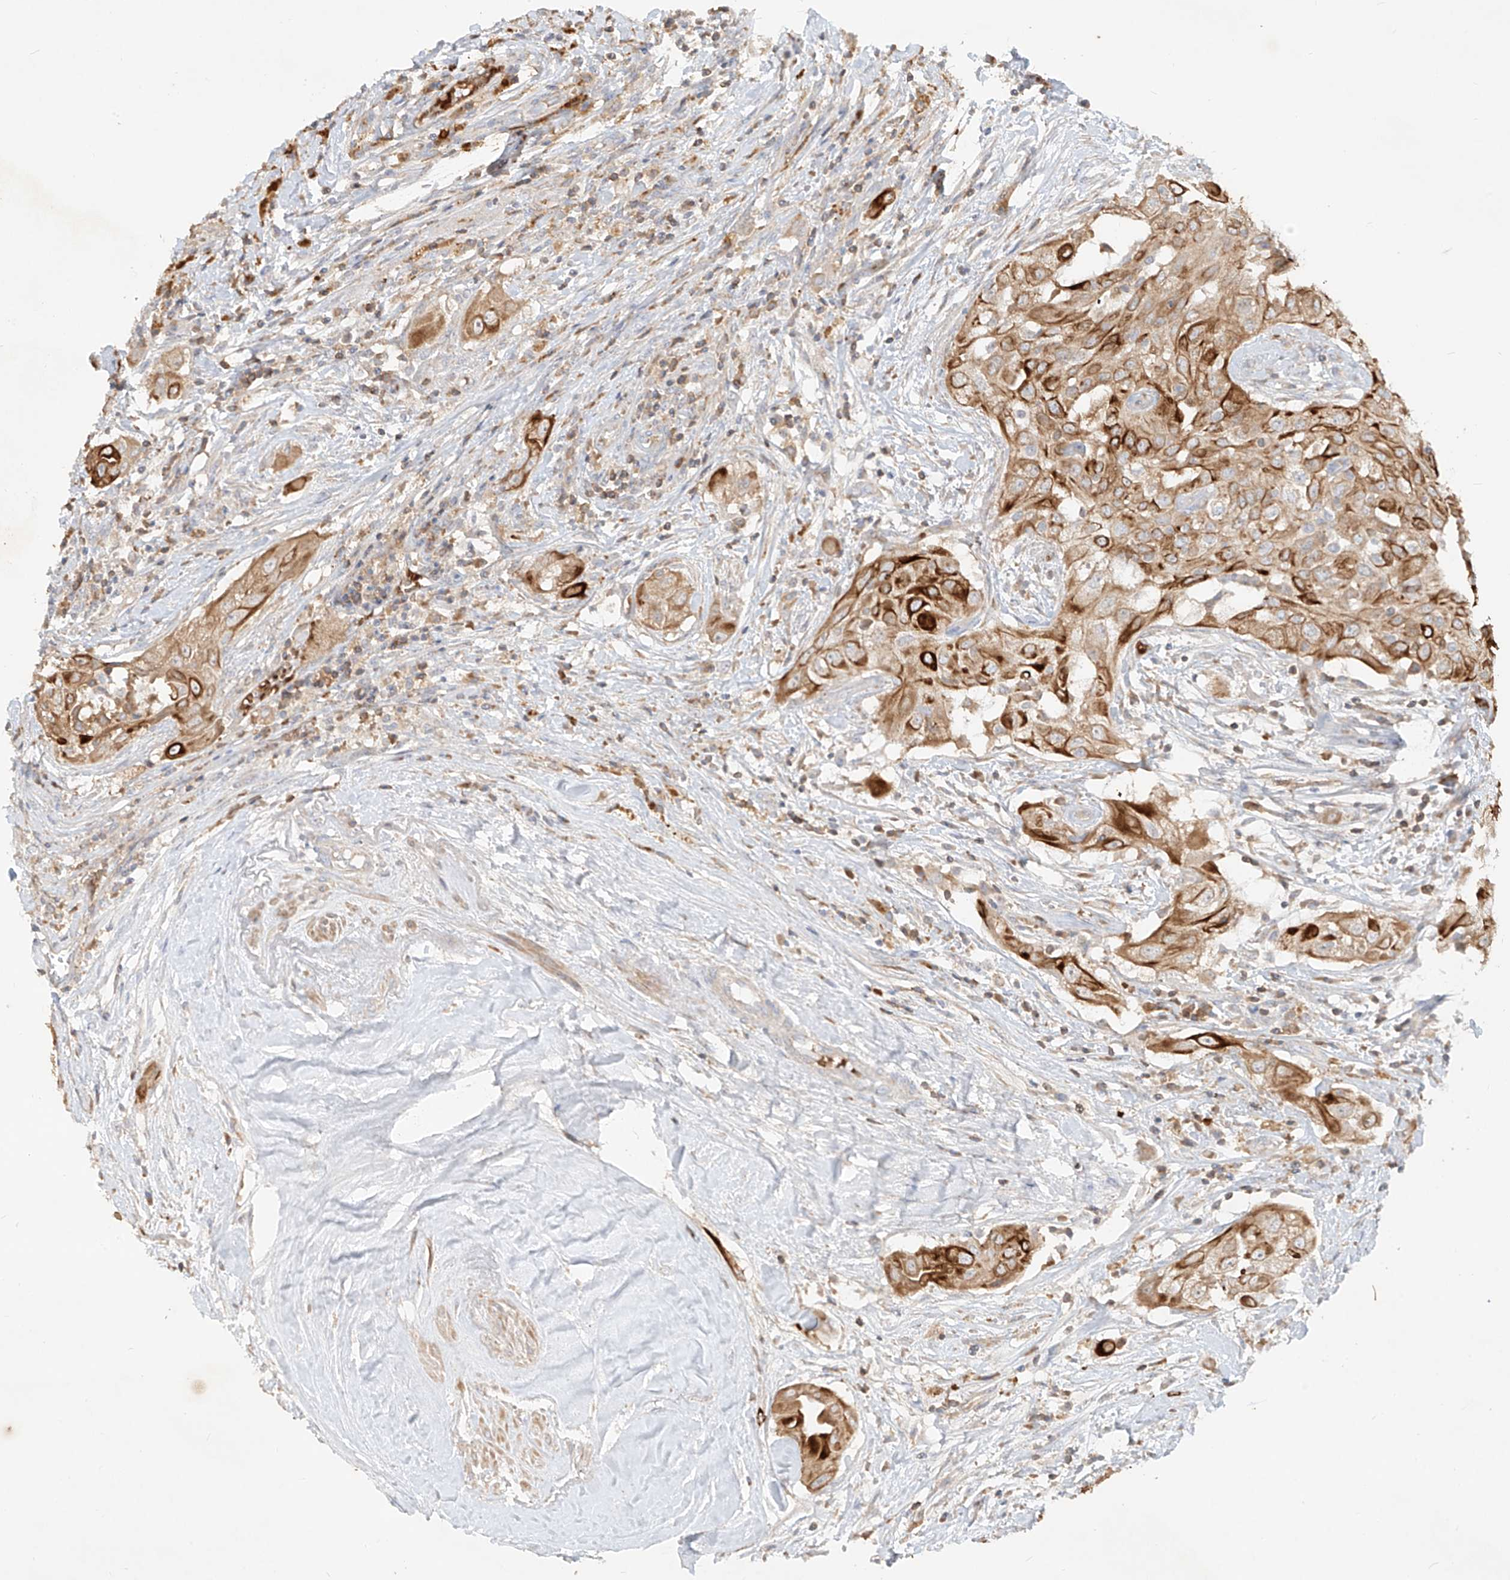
{"staining": {"intensity": "strong", "quantity": "25%-75%", "location": "cytoplasmic/membranous"}, "tissue": "thyroid cancer", "cell_type": "Tumor cells", "image_type": "cancer", "snomed": [{"axis": "morphology", "description": "Papillary adenocarcinoma, NOS"}, {"axis": "topography", "description": "Thyroid gland"}], "caption": "Approximately 25%-75% of tumor cells in human thyroid cancer (papillary adenocarcinoma) reveal strong cytoplasmic/membranous protein expression as visualized by brown immunohistochemical staining.", "gene": "KPNA7", "patient": {"sex": "female", "age": 59}}